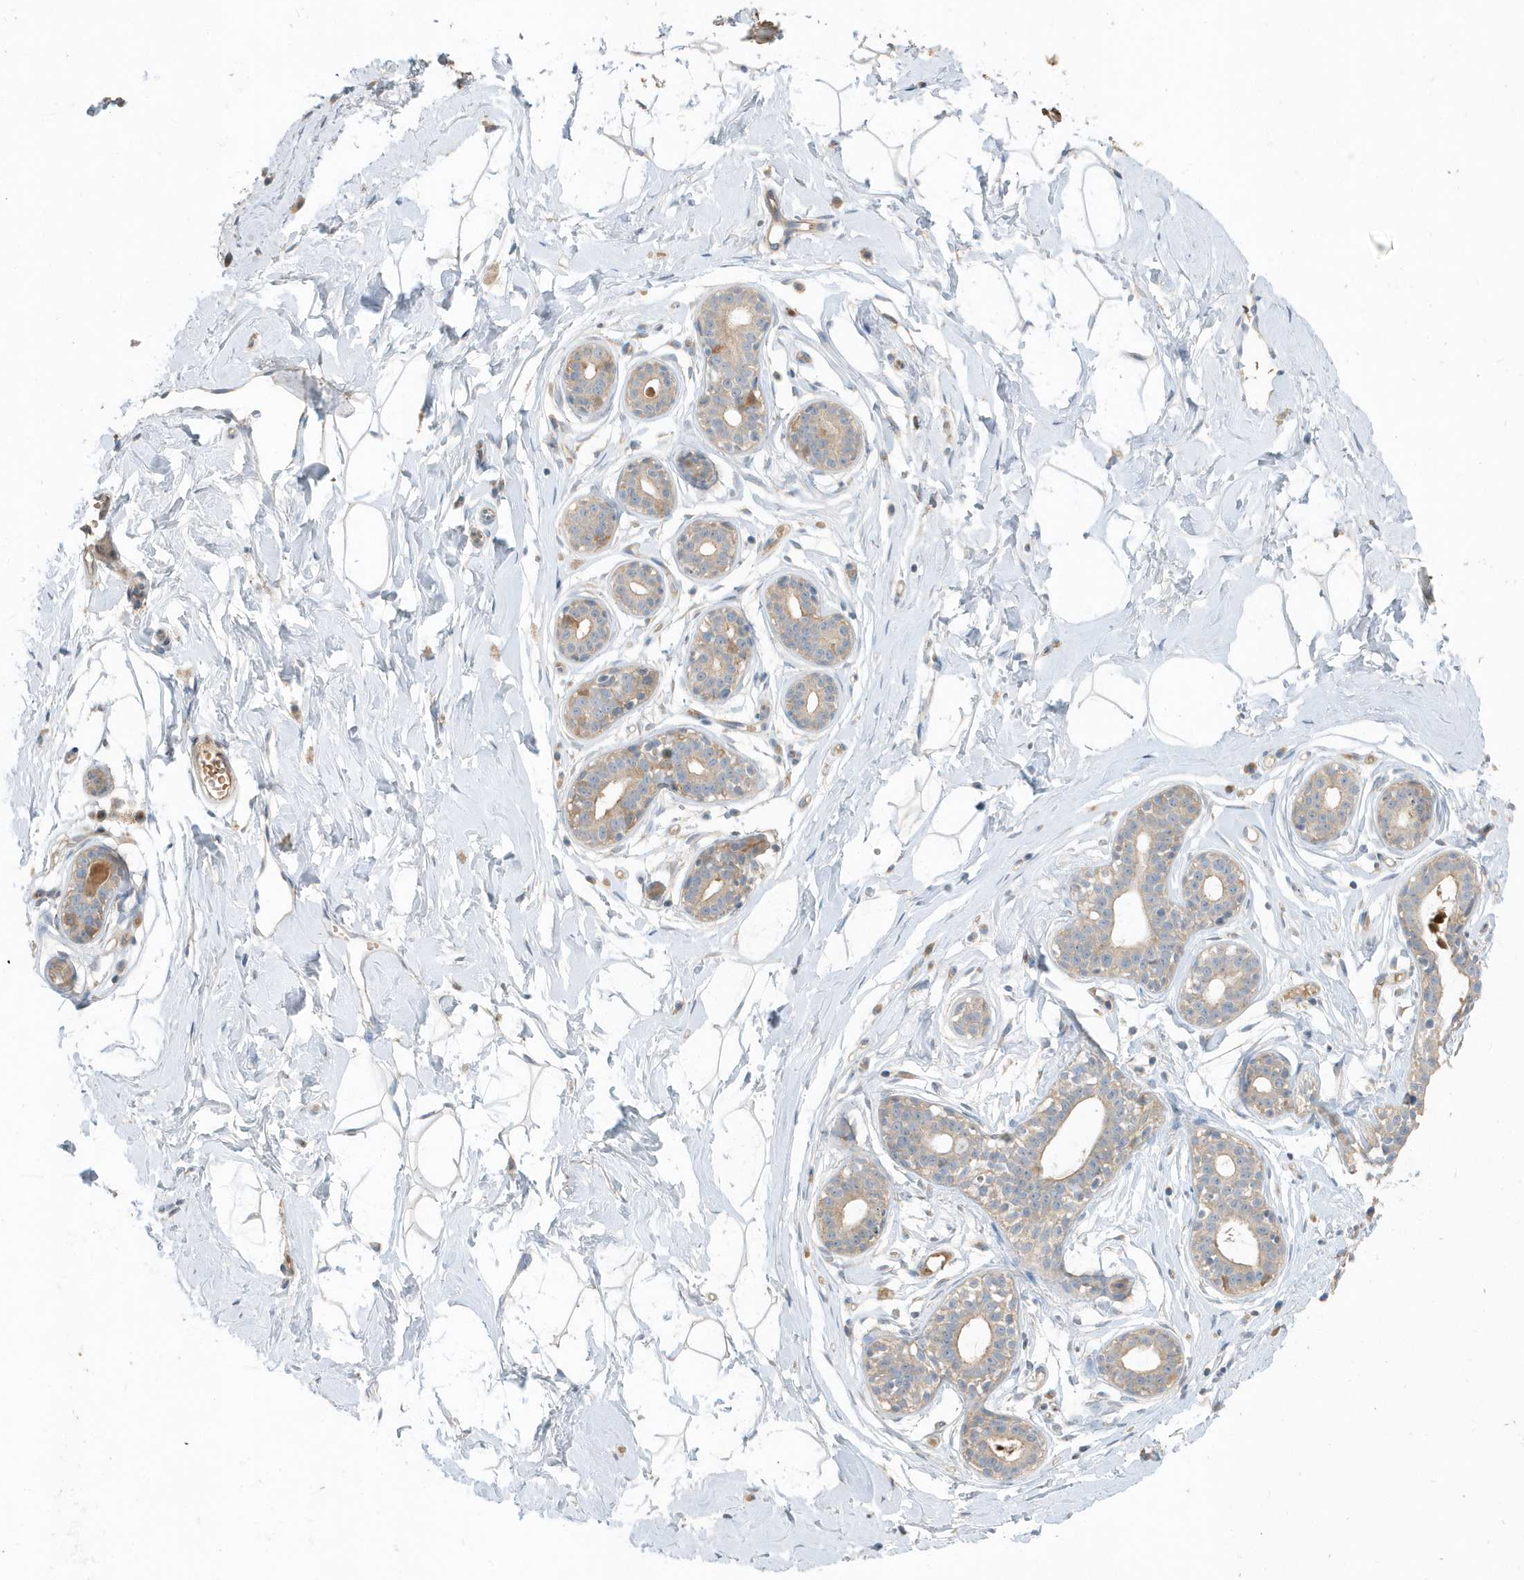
{"staining": {"intensity": "negative", "quantity": "none", "location": "none"}, "tissue": "breast", "cell_type": "Adipocytes", "image_type": "normal", "snomed": [{"axis": "morphology", "description": "Normal tissue, NOS"}, {"axis": "morphology", "description": "Adenoma, NOS"}, {"axis": "topography", "description": "Breast"}], "caption": "Normal breast was stained to show a protein in brown. There is no significant expression in adipocytes. Nuclei are stained in blue.", "gene": "USP53", "patient": {"sex": "female", "age": 23}}